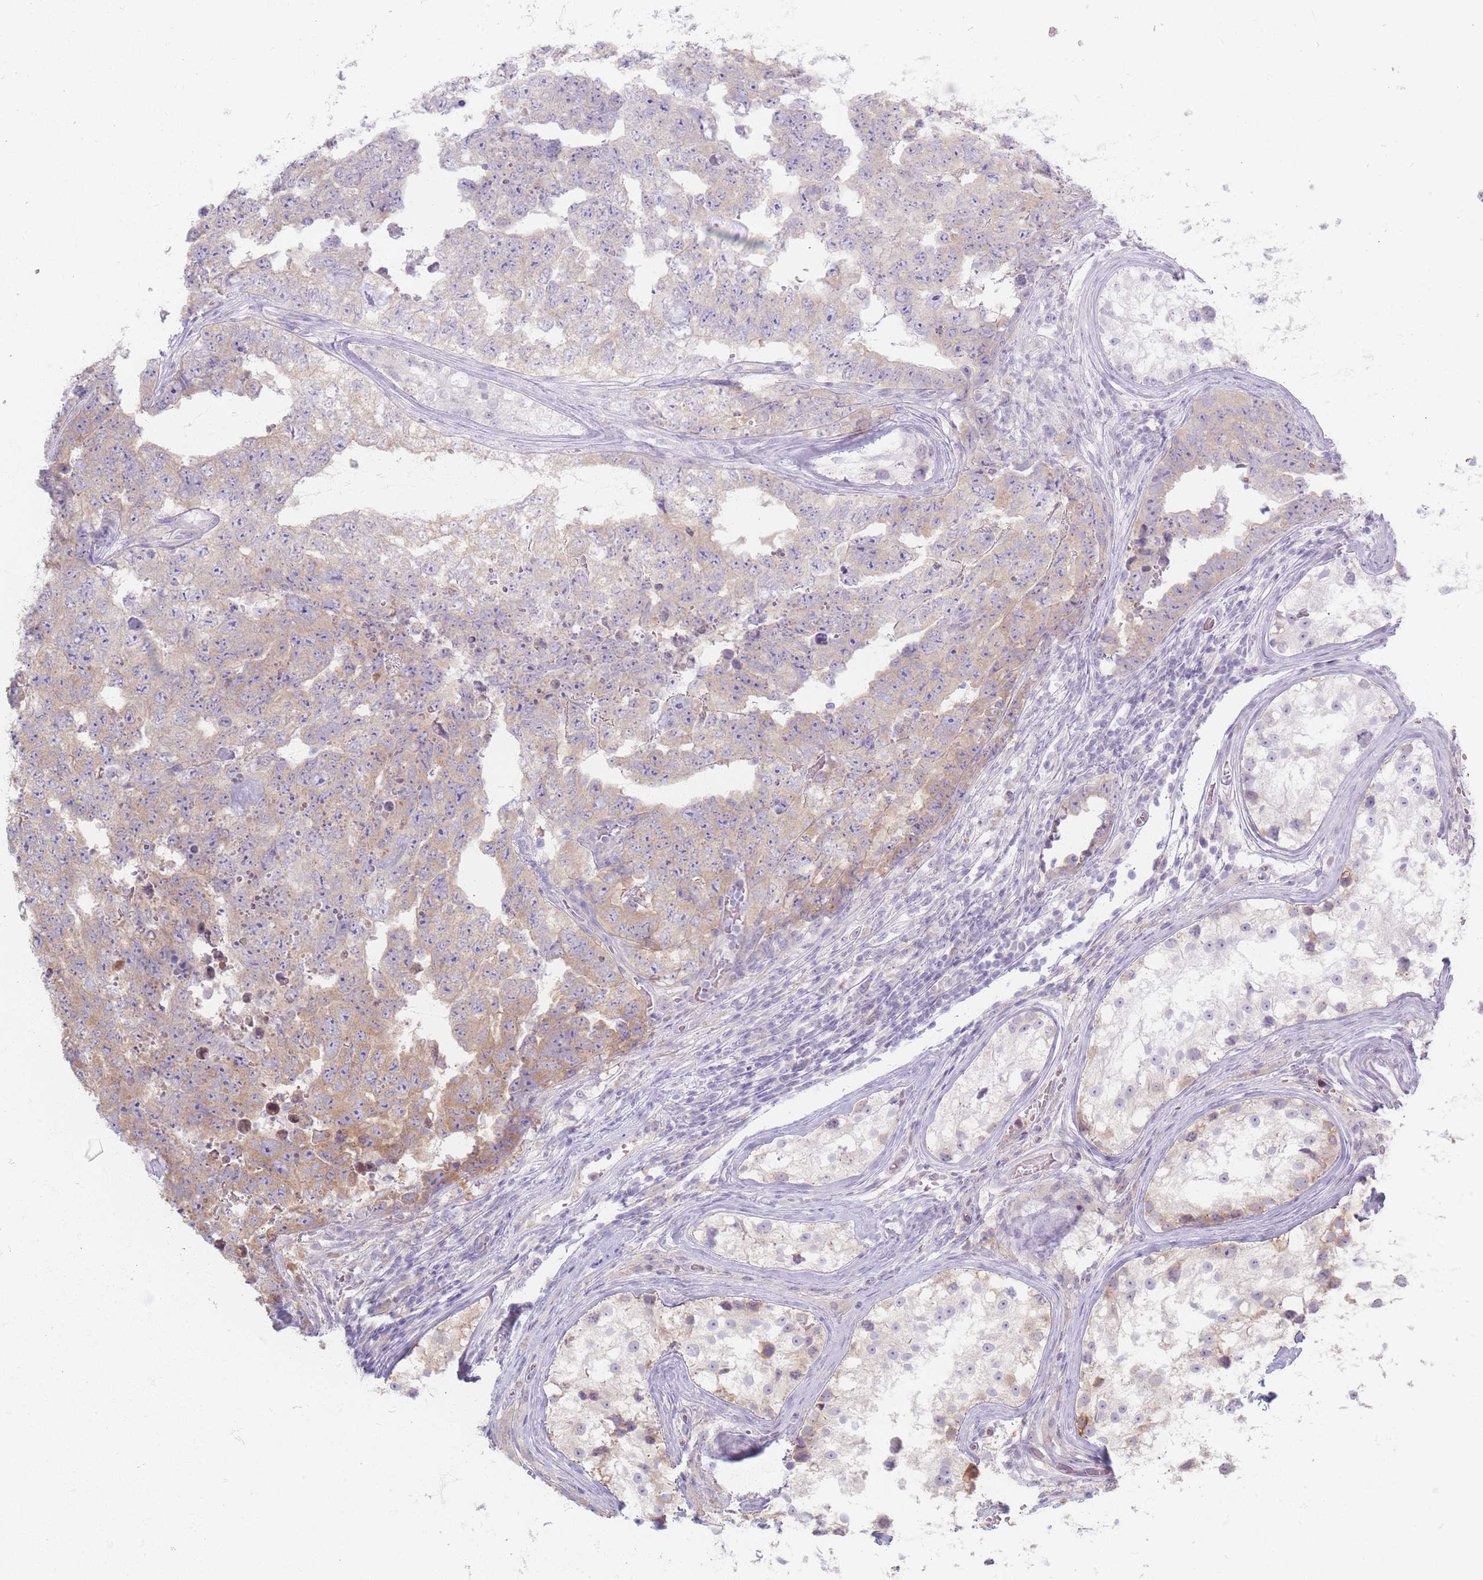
{"staining": {"intensity": "moderate", "quantity": "25%-75%", "location": "cytoplasmic/membranous"}, "tissue": "testis cancer", "cell_type": "Tumor cells", "image_type": "cancer", "snomed": [{"axis": "morphology", "description": "Carcinoma, Embryonal, NOS"}, {"axis": "topography", "description": "Testis"}], "caption": "DAB immunohistochemical staining of testis embryonal carcinoma reveals moderate cytoplasmic/membranous protein staining in about 25%-75% of tumor cells.", "gene": "SMIM14", "patient": {"sex": "male", "age": 25}}